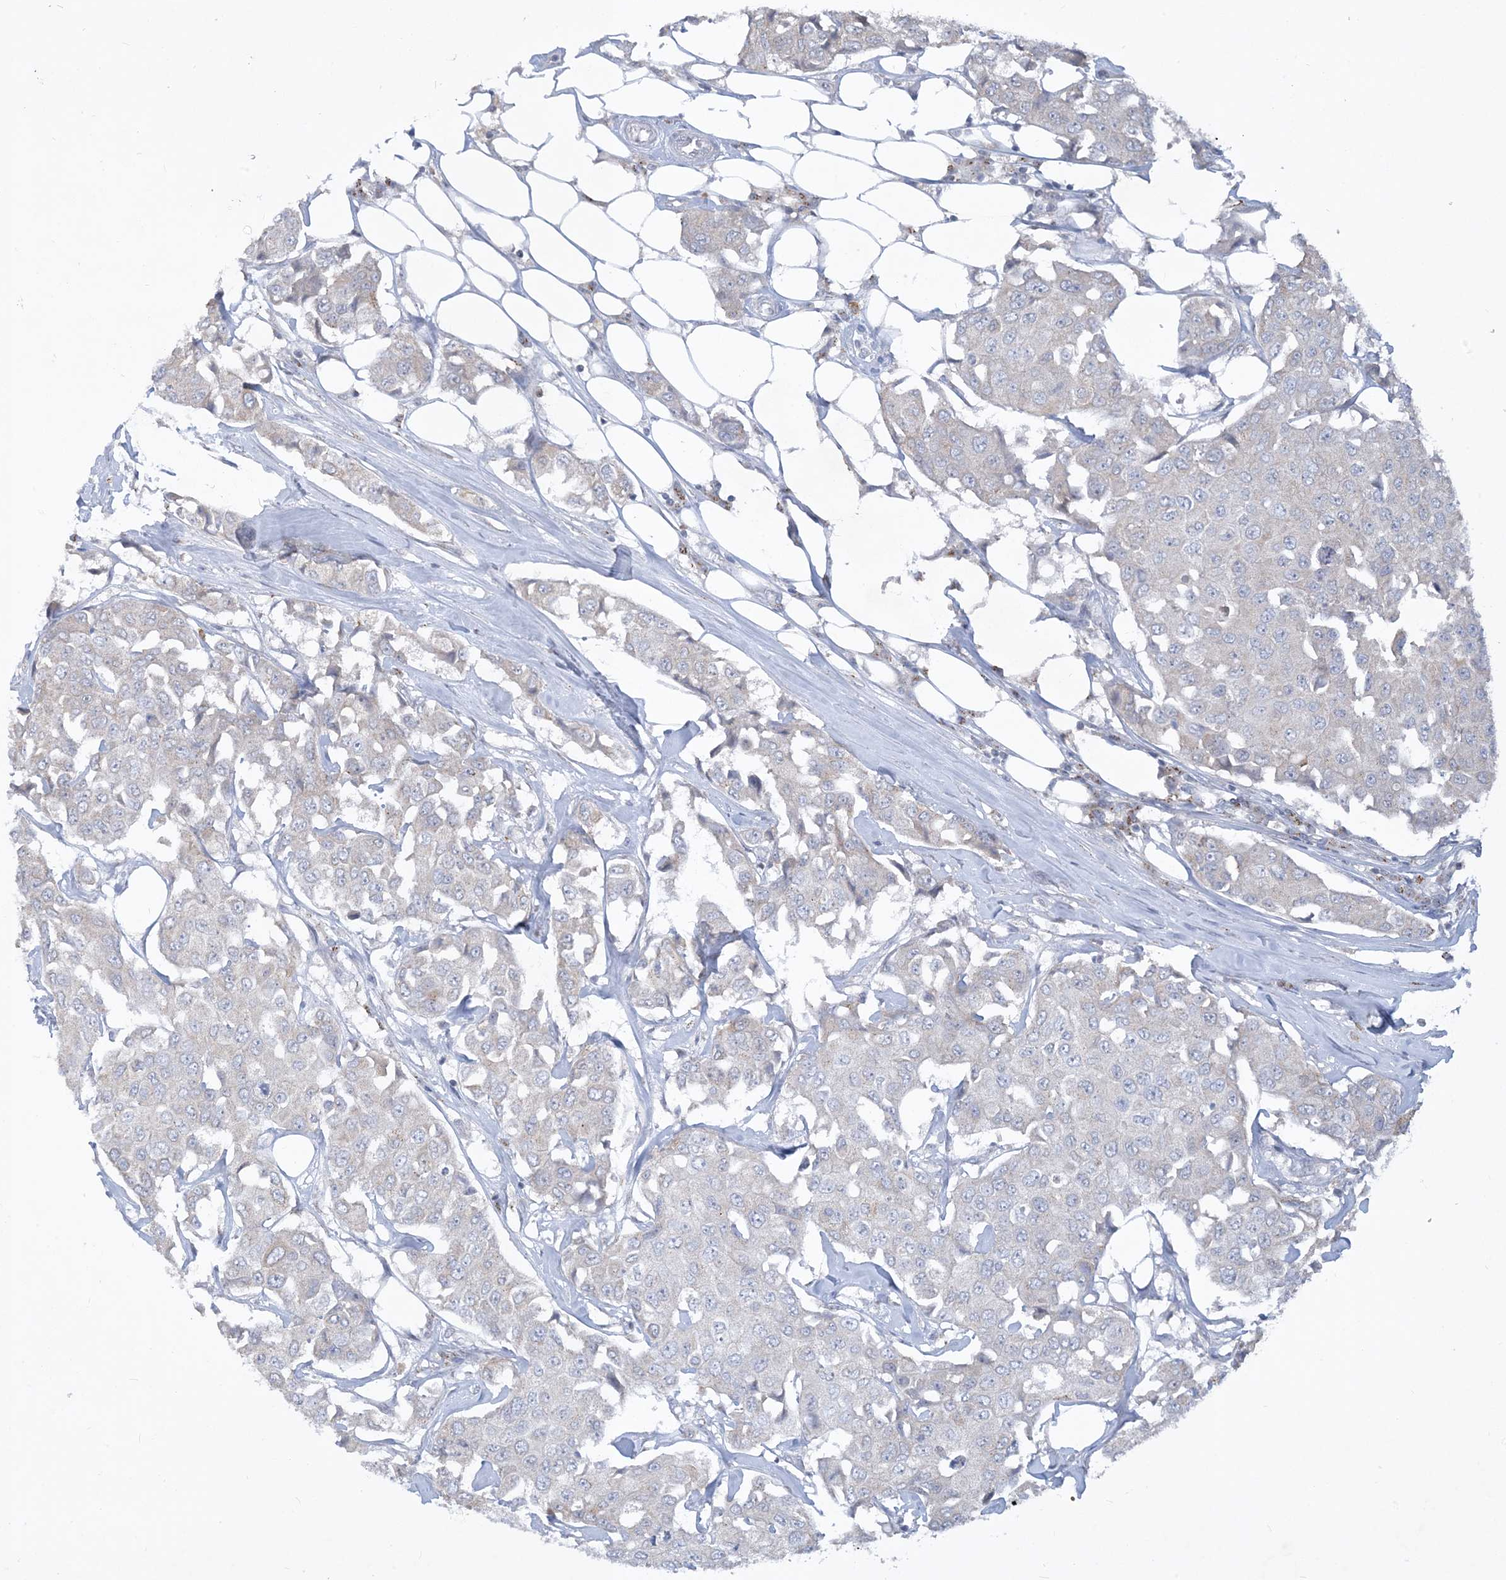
{"staining": {"intensity": "negative", "quantity": "none", "location": "none"}, "tissue": "breast cancer", "cell_type": "Tumor cells", "image_type": "cancer", "snomed": [{"axis": "morphology", "description": "Duct carcinoma"}, {"axis": "topography", "description": "Breast"}], "caption": "High magnification brightfield microscopy of invasive ductal carcinoma (breast) stained with DAB (3,3'-diaminobenzidine) (brown) and counterstained with hematoxylin (blue): tumor cells show no significant positivity.", "gene": "CCDC14", "patient": {"sex": "female", "age": 80}}